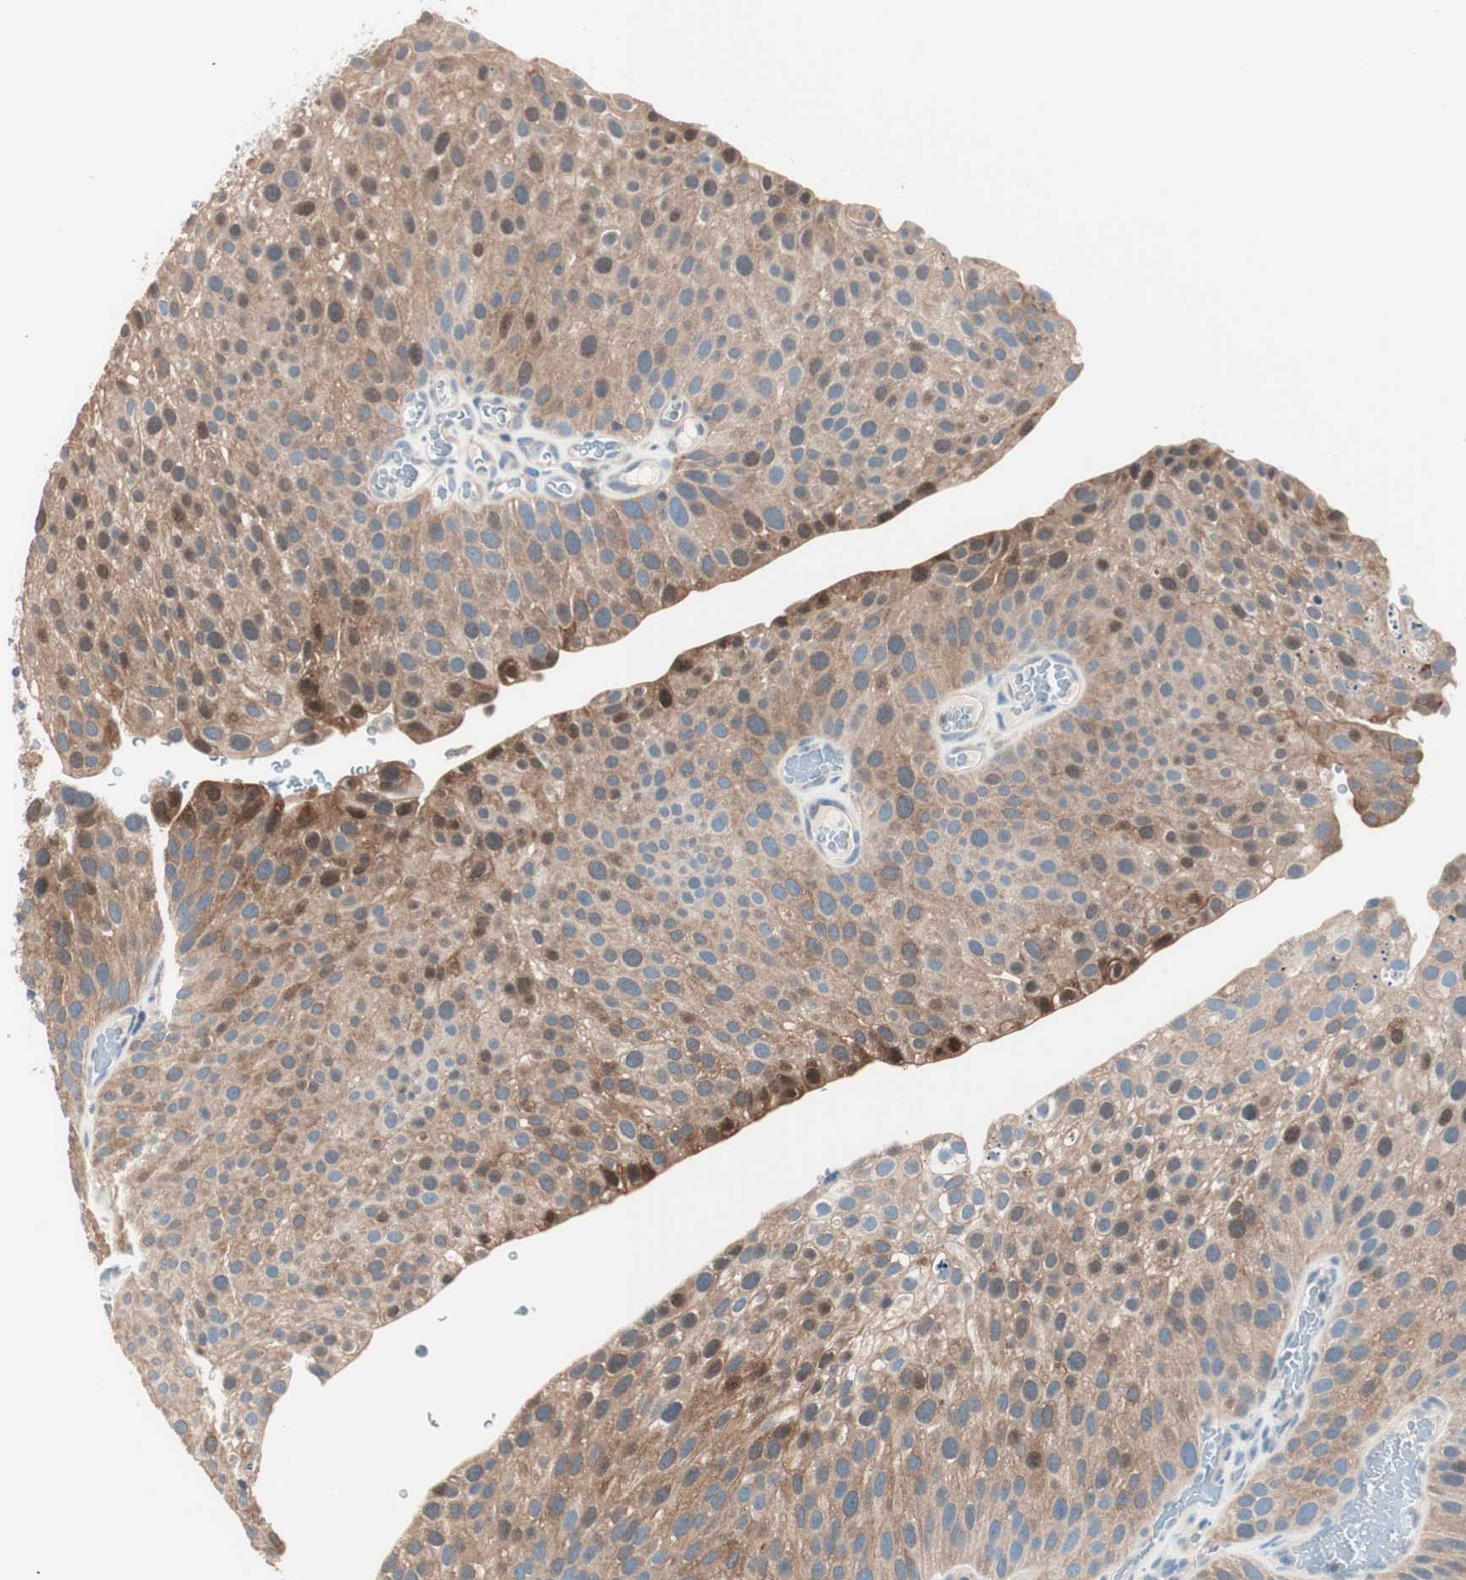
{"staining": {"intensity": "moderate", "quantity": ">75%", "location": "cytoplasmic/membranous,nuclear"}, "tissue": "urothelial cancer", "cell_type": "Tumor cells", "image_type": "cancer", "snomed": [{"axis": "morphology", "description": "Urothelial carcinoma, Low grade"}, {"axis": "topography", "description": "Smooth muscle"}, {"axis": "topography", "description": "Urinary bladder"}], "caption": "This image displays IHC staining of human urothelial cancer, with medium moderate cytoplasmic/membranous and nuclear expression in approximately >75% of tumor cells.", "gene": "RAD54B", "patient": {"sex": "male", "age": 60}}